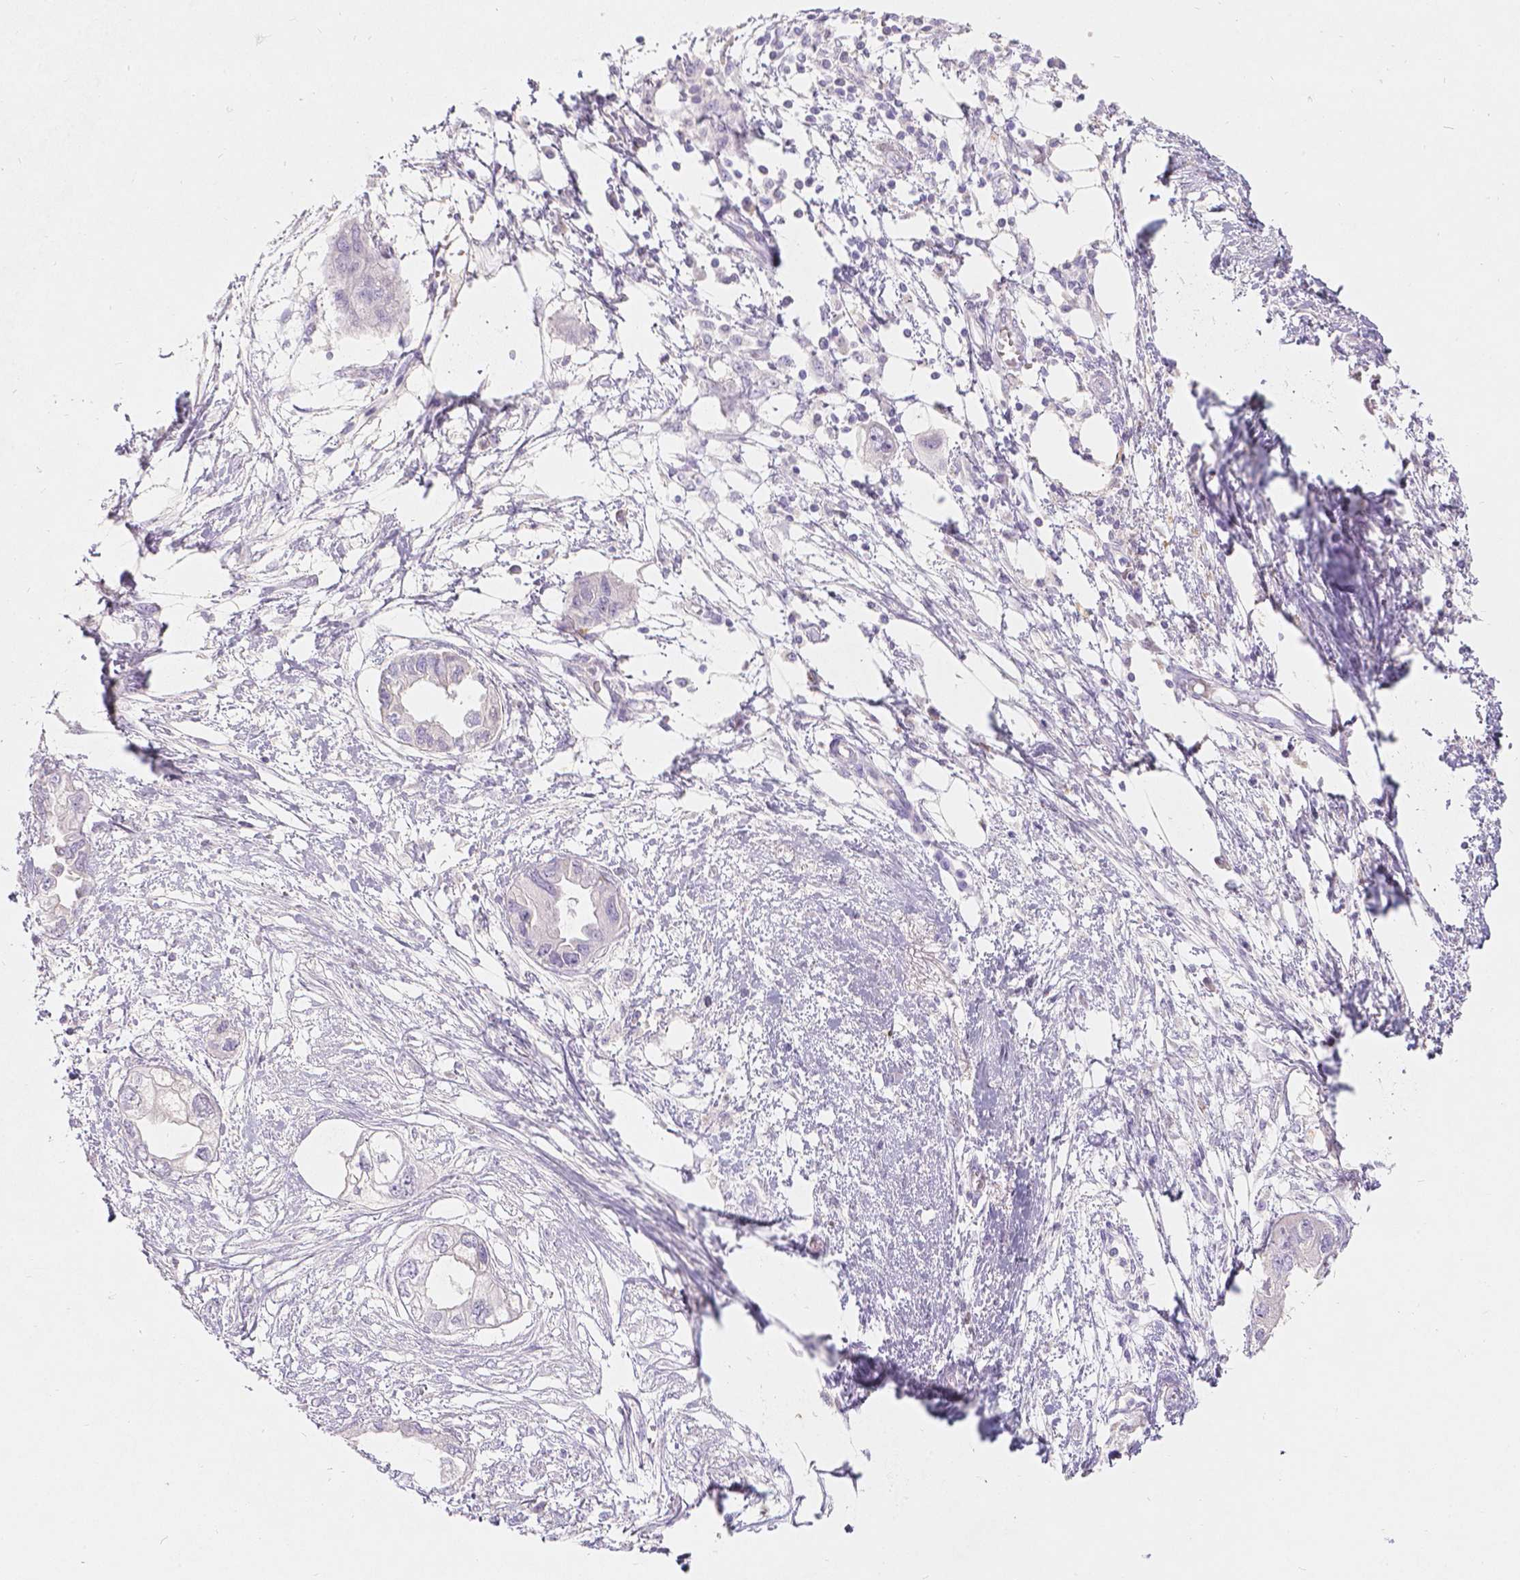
{"staining": {"intensity": "negative", "quantity": "none", "location": "none"}, "tissue": "endometrial cancer", "cell_type": "Tumor cells", "image_type": "cancer", "snomed": [{"axis": "morphology", "description": "Adenocarcinoma, NOS"}, {"axis": "morphology", "description": "Adenocarcinoma, metastatic, NOS"}, {"axis": "topography", "description": "Adipose tissue"}, {"axis": "topography", "description": "Endometrium"}], "caption": "The IHC micrograph has no significant positivity in tumor cells of metastatic adenocarcinoma (endometrial) tissue.", "gene": "GAL3ST2", "patient": {"sex": "female", "age": 67}}